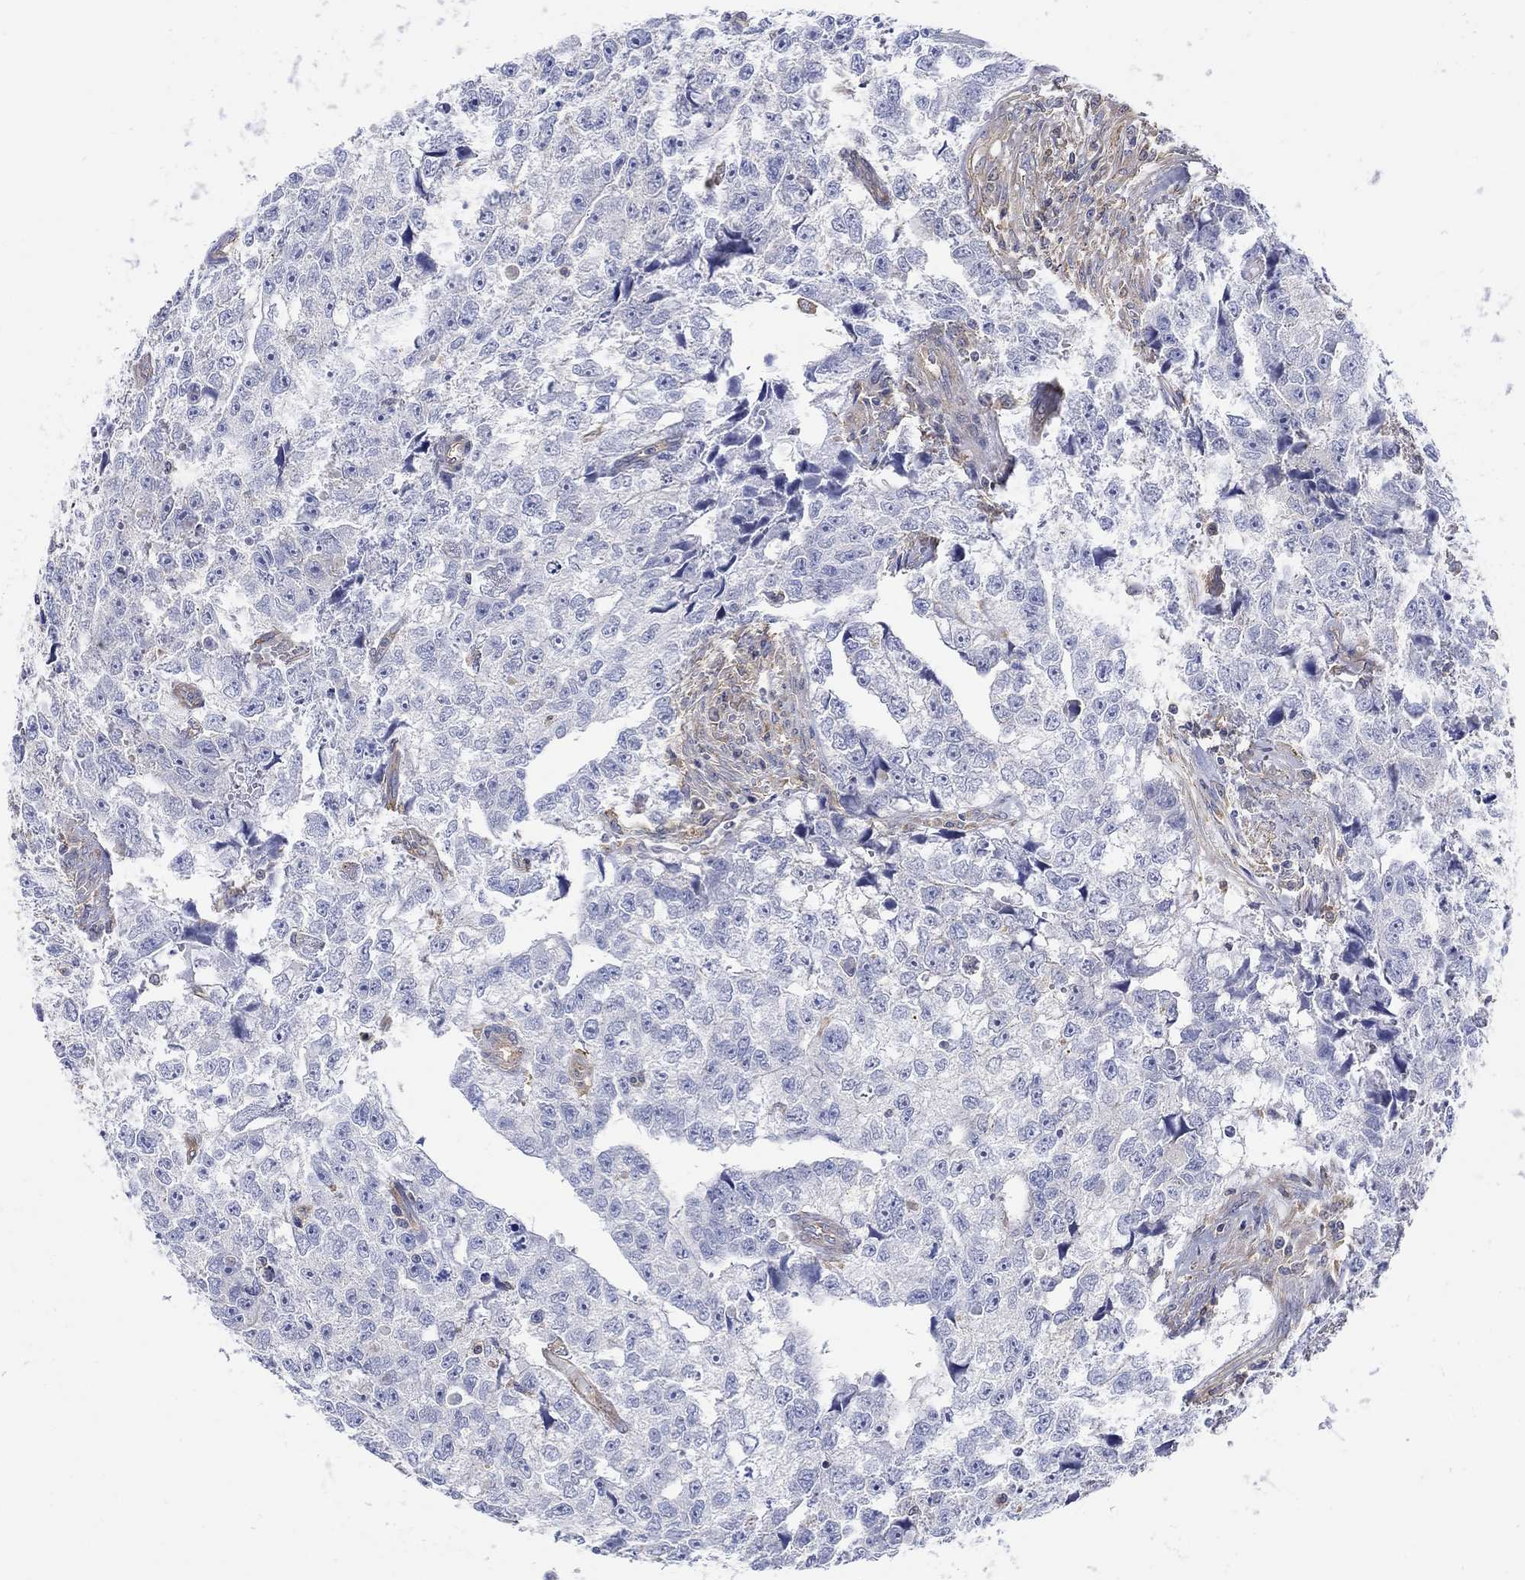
{"staining": {"intensity": "negative", "quantity": "none", "location": "none"}, "tissue": "testis cancer", "cell_type": "Tumor cells", "image_type": "cancer", "snomed": [{"axis": "morphology", "description": "Carcinoma, Embryonal, NOS"}, {"axis": "morphology", "description": "Teratoma, malignant, NOS"}, {"axis": "topography", "description": "Testis"}], "caption": "Immunohistochemistry photomicrograph of testis embryonal carcinoma stained for a protein (brown), which demonstrates no positivity in tumor cells.", "gene": "TEKT3", "patient": {"sex": "male", "age": 44}}